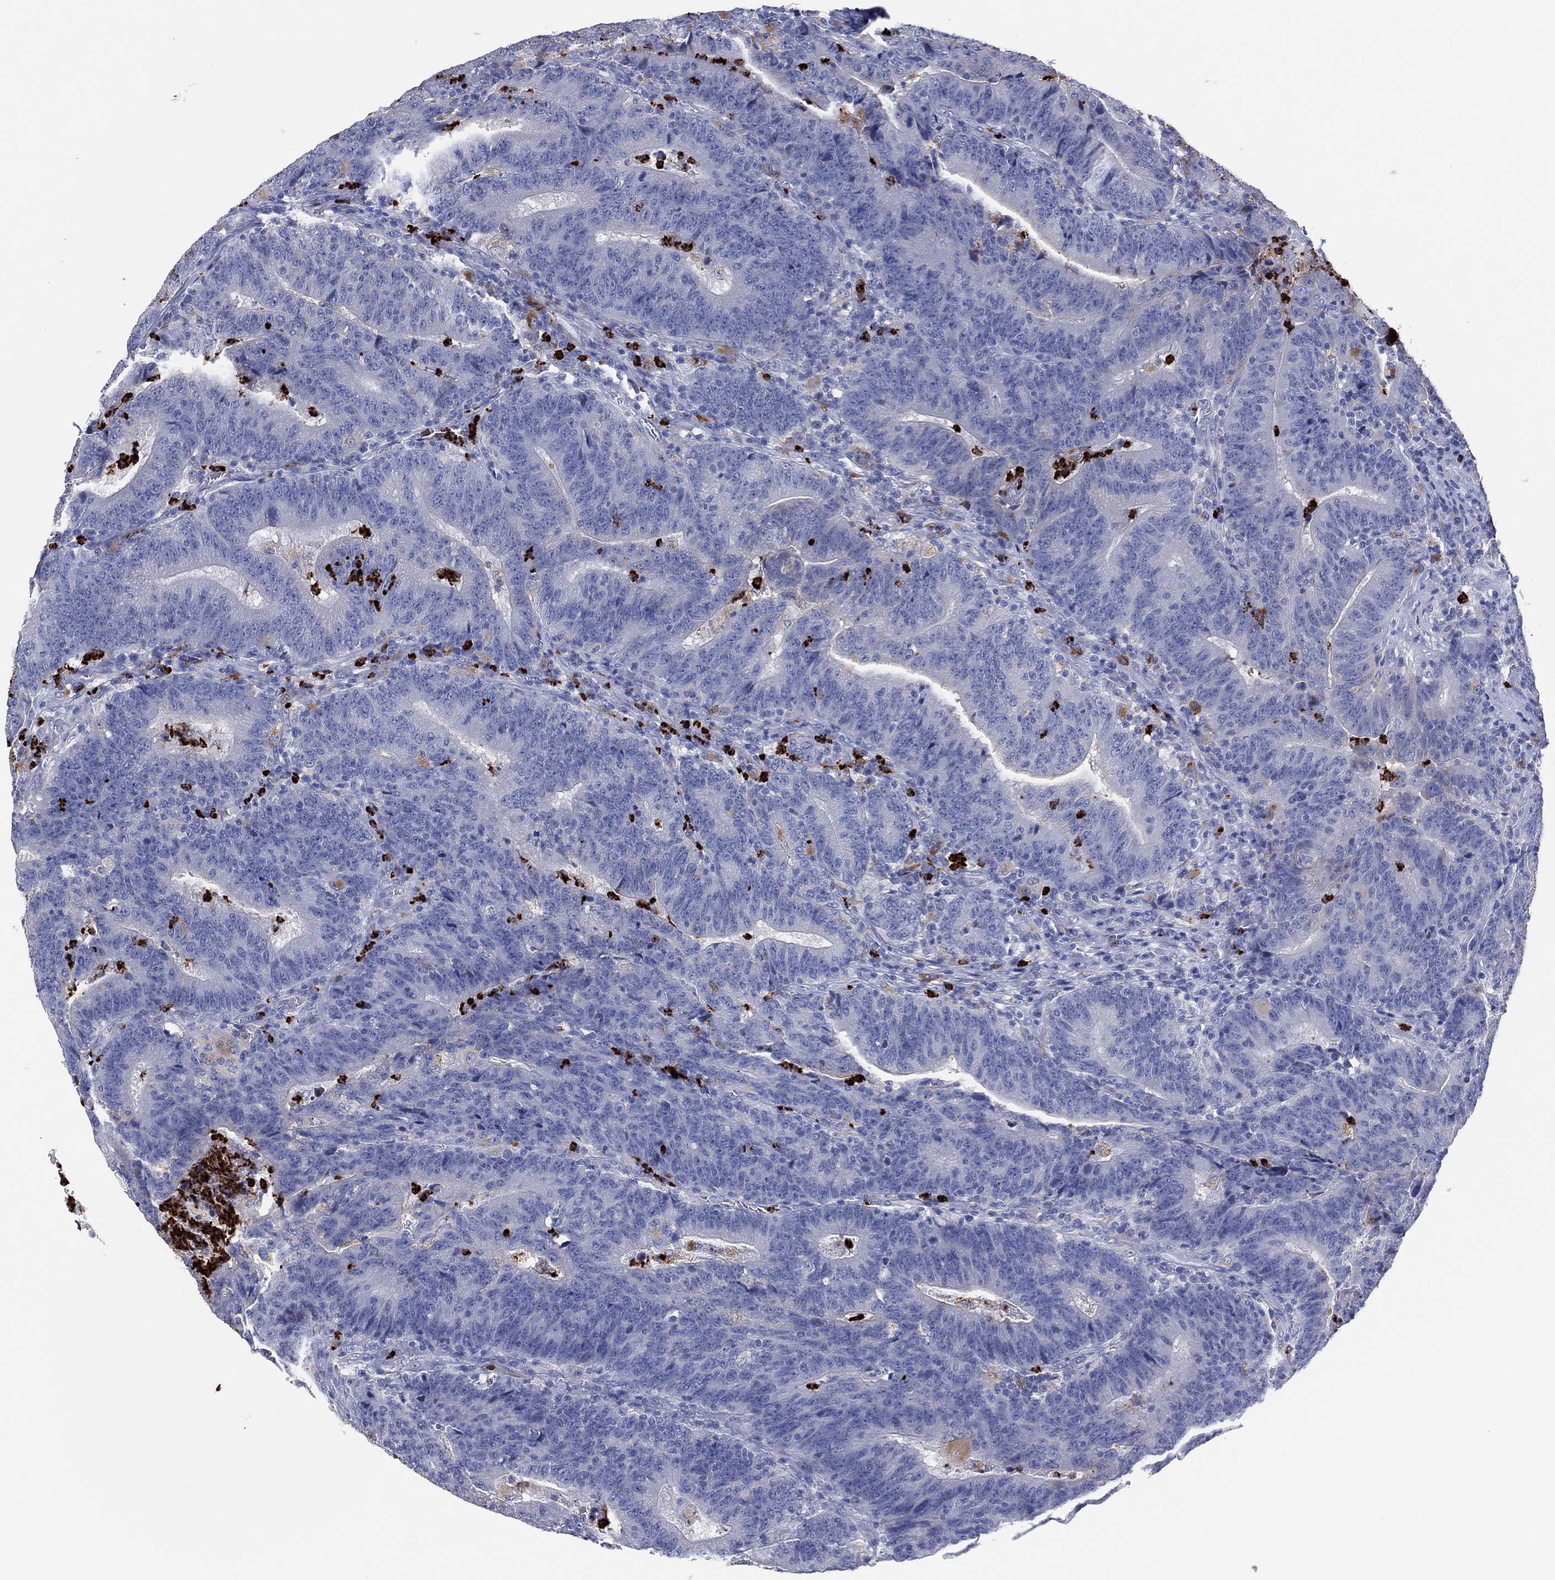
{"staining": {"intensity": "negative", "quantity": "none", "location": "none"}, "tissue": "colorectal cancer", "cell_type": "Tumor cells", "image_type": "cancer", "snomed": [{"axis": "morphology", "description": "Adenocarcinoma, NOS"}, {"axis": "topography", "description": "Colon"}], "caption": "IHC micrograph of neoplastic tissue: colorectal cancer (adenocarcinoma) stained with DAB (3,3'-diaminobenzidine) displays no significant protein expression in tumor cells.", "gene": "PLAC8", "patient": {"sex": "female", "age": 75}}